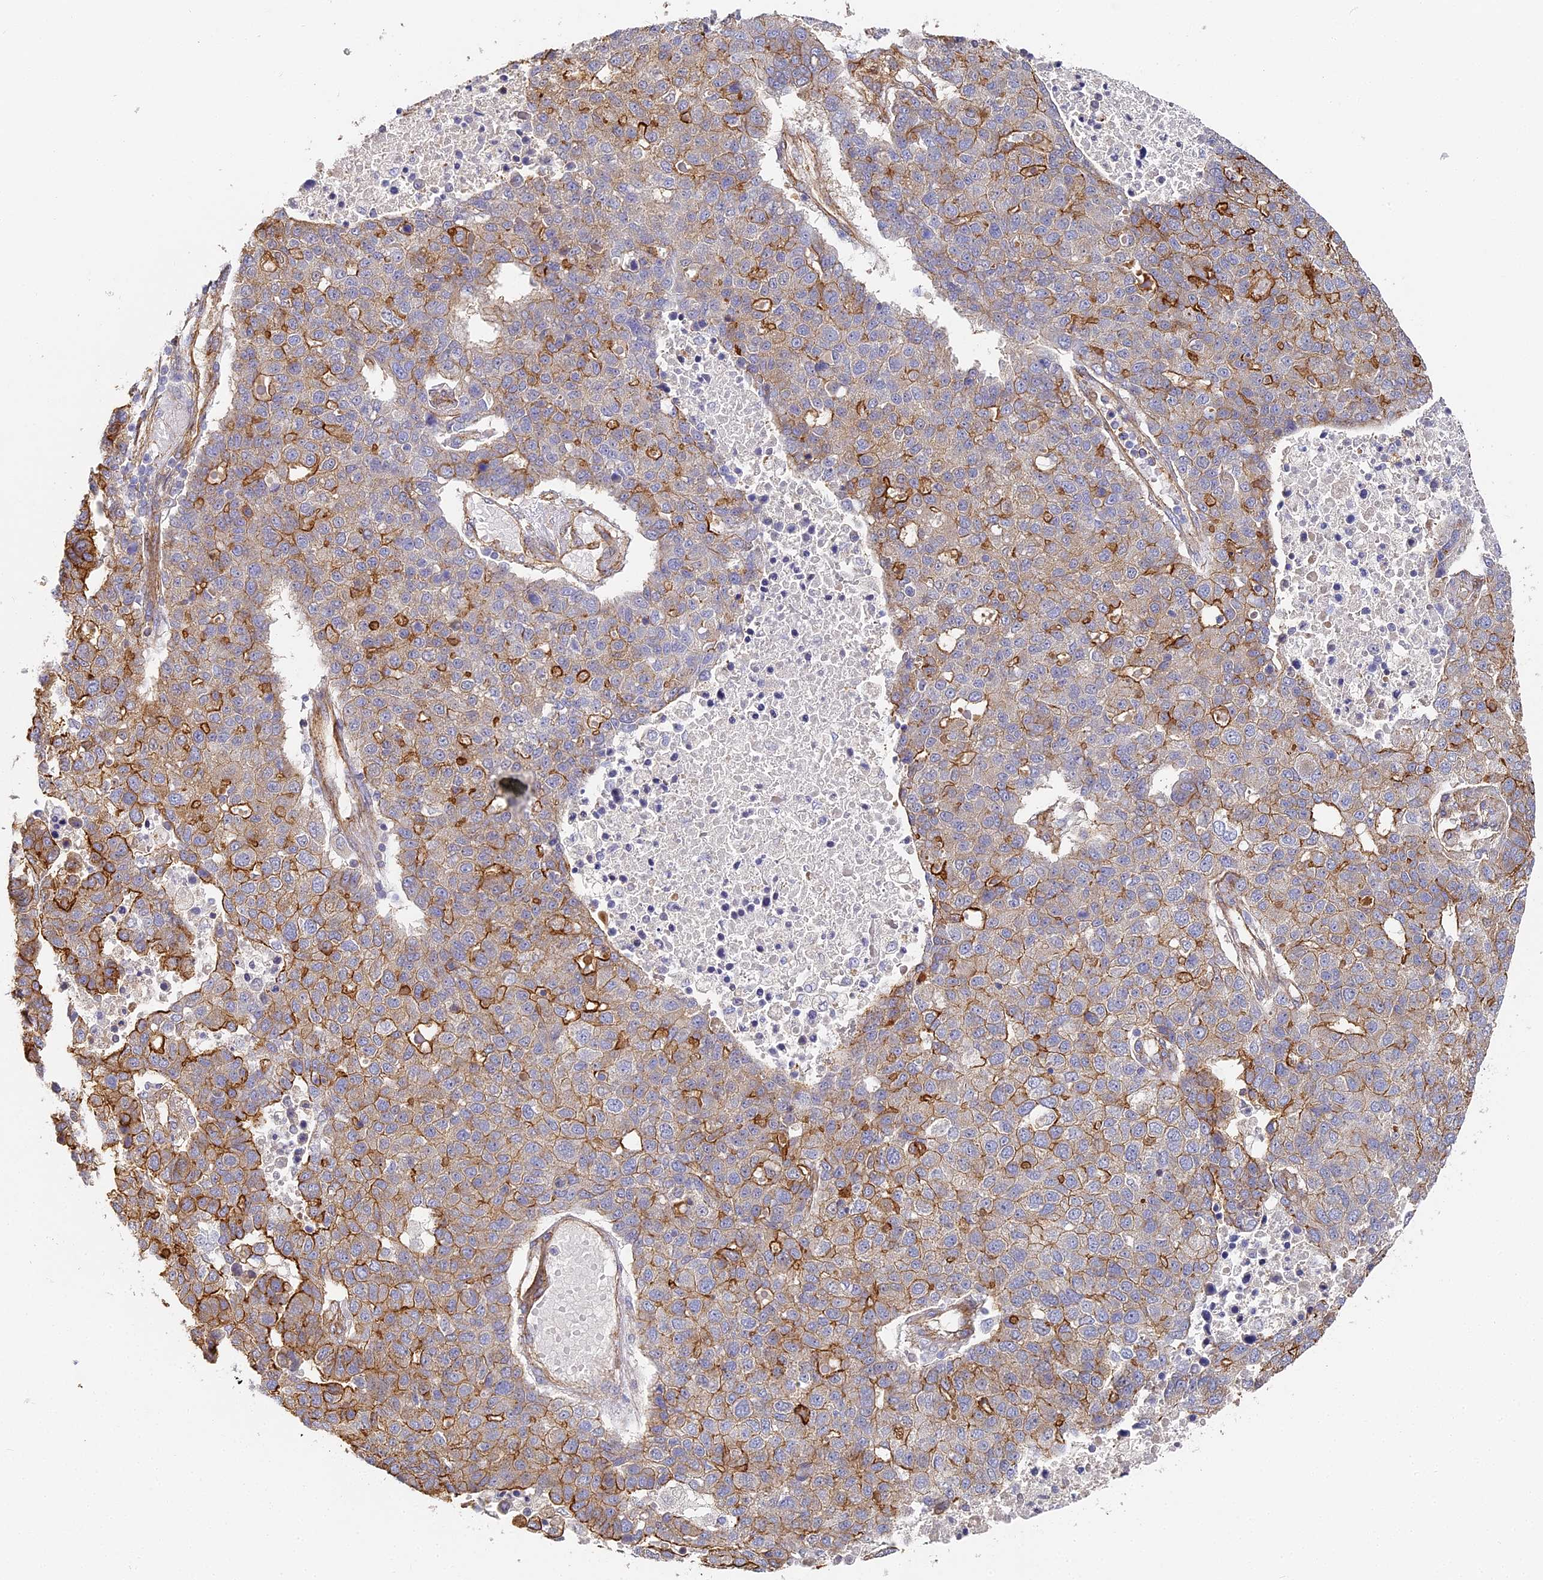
{"staining": {"intensity": "moderate", "quantity": "25%-75%", "location": "cytoplasmic/membranous"}, "tissue": "pancreatic cancer", "cell_type": "Tumor cells", "image_type": "cancer", "snomed": [{"axis": "morphology", "description": "Adenocarcinoma, NOS"}, {"axis": "topography", "description": "Pancreas"}], "caption": "Pancreatic adenocarcinoma tissue reveals moderate cytoplasmic/membranous positivity in approximately 25%-75% of tumor cells (IHC, brightfield microscopy, high magnification).", "gene": "CCDC30", "patient": {"sex": "female", "age": 61}}